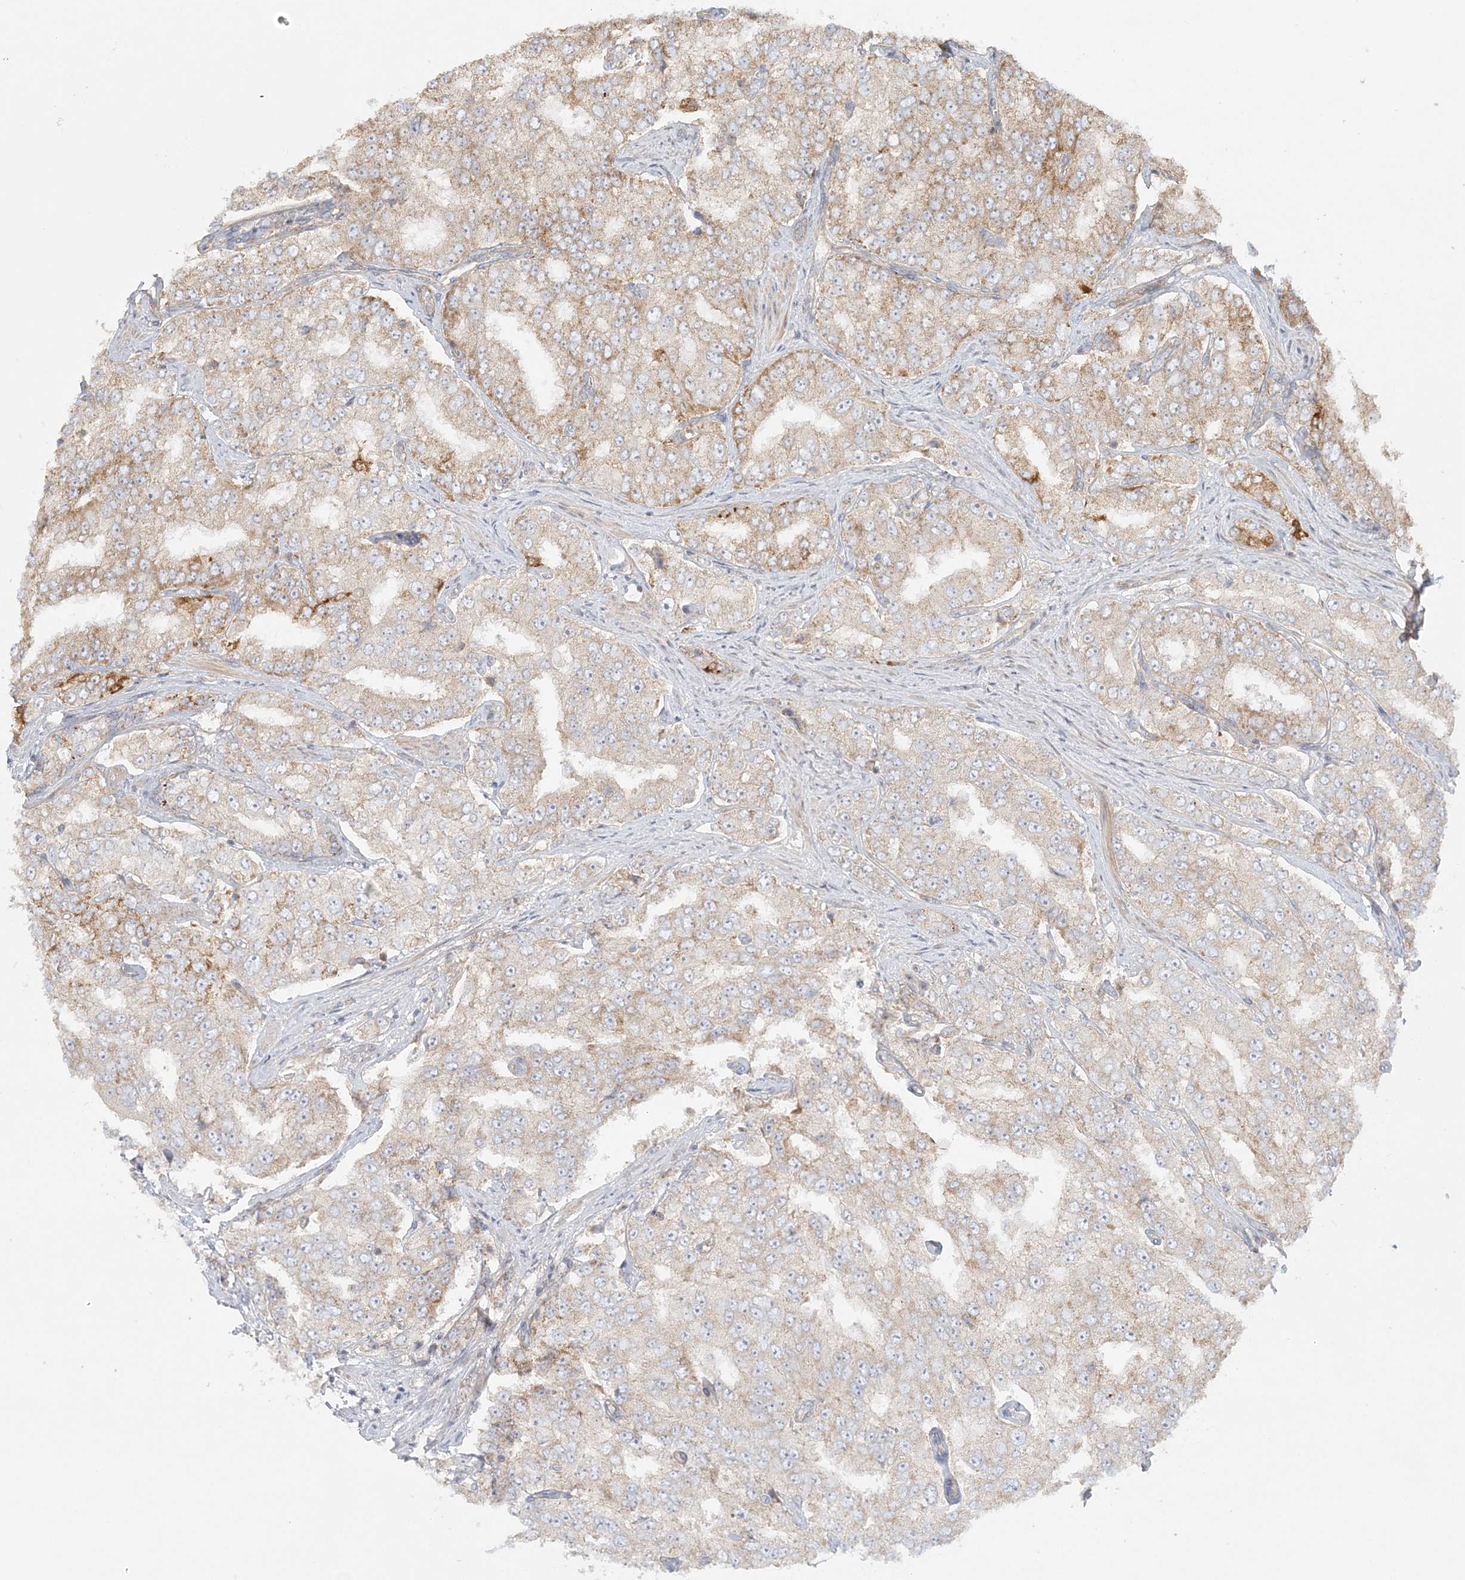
{"staining": {"intensity": "weak", "quantity": "25%-75%", "location": "cytoplasmic/membranous"}, "tissue": "prostate cancer", "cell_type": "Tumor cells", "image_type": "cancer", "snomed": [{"axis": "morphology", "description": "Adenocarcinoma, High grade"}, {"axis": "topography", "description": "Prostate"}], "caption": "Protein analysis of high-grade adenocarcinoma (prostate) tissue demonstrates weak cytoplasmic/membranous staining in about 25%-75% of tumor cells.", "gene": "KIAA0232", "patient": {"sex": "male", "age": 58}}